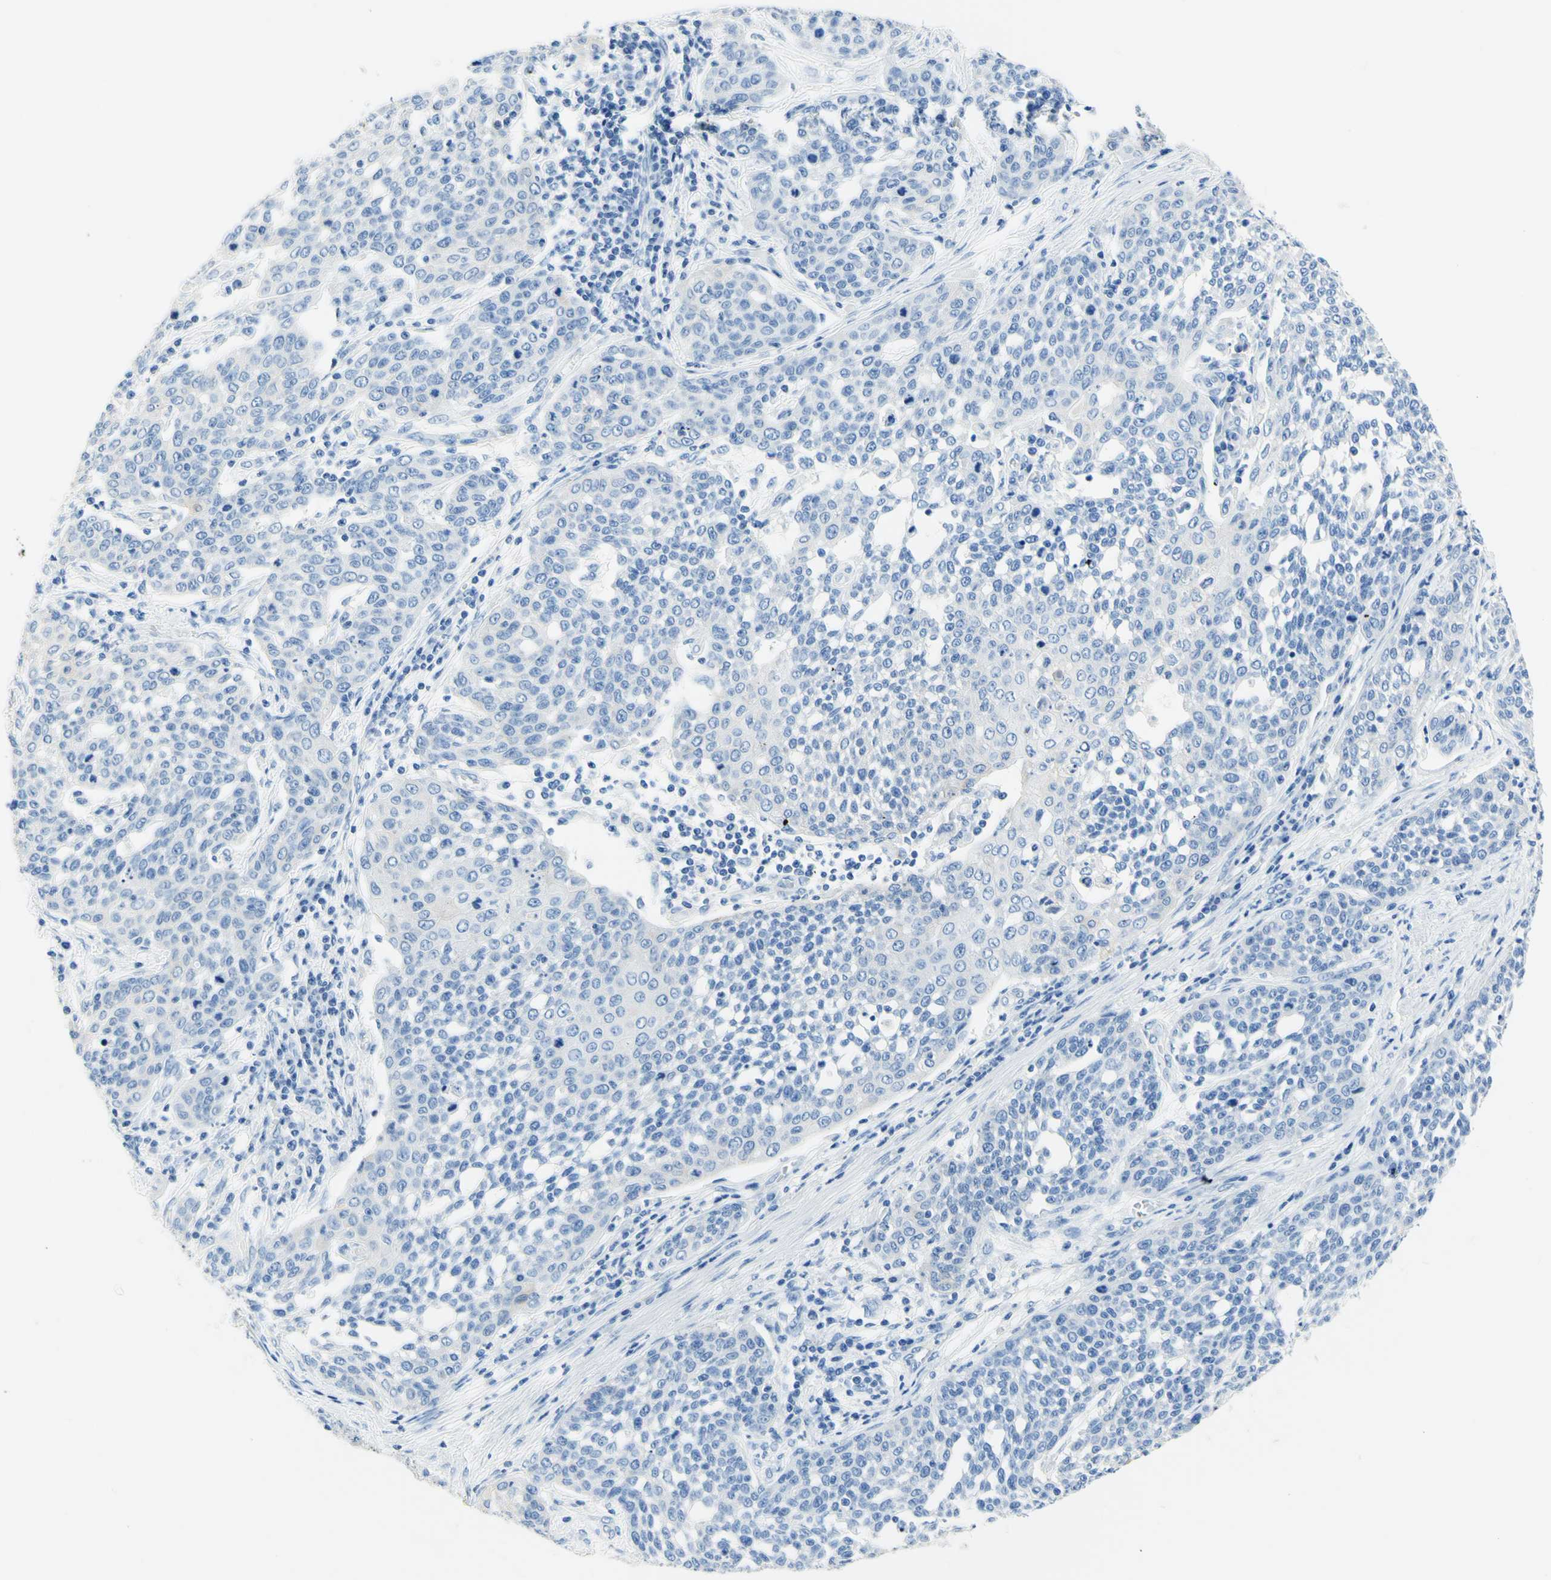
{"staining": {"intensity": "negative", "quantity": "none", "location": "none"}, "tissue": "cervical cancer", "cell_type": "Tumor cells", "image_type": "cancer", "snomed": [{"axis": "morphology", "description": "Squamous cell carcinoma, NOS"}, {"axis": "topography", "description": "Cervix"}], "caption": "Micrograph shows no significant protein positivity in tumor cells of cervical cancer (squamous cell carcinoma).", "gene": "HPCA", "patient": {"sex": "female", "age": 34}}